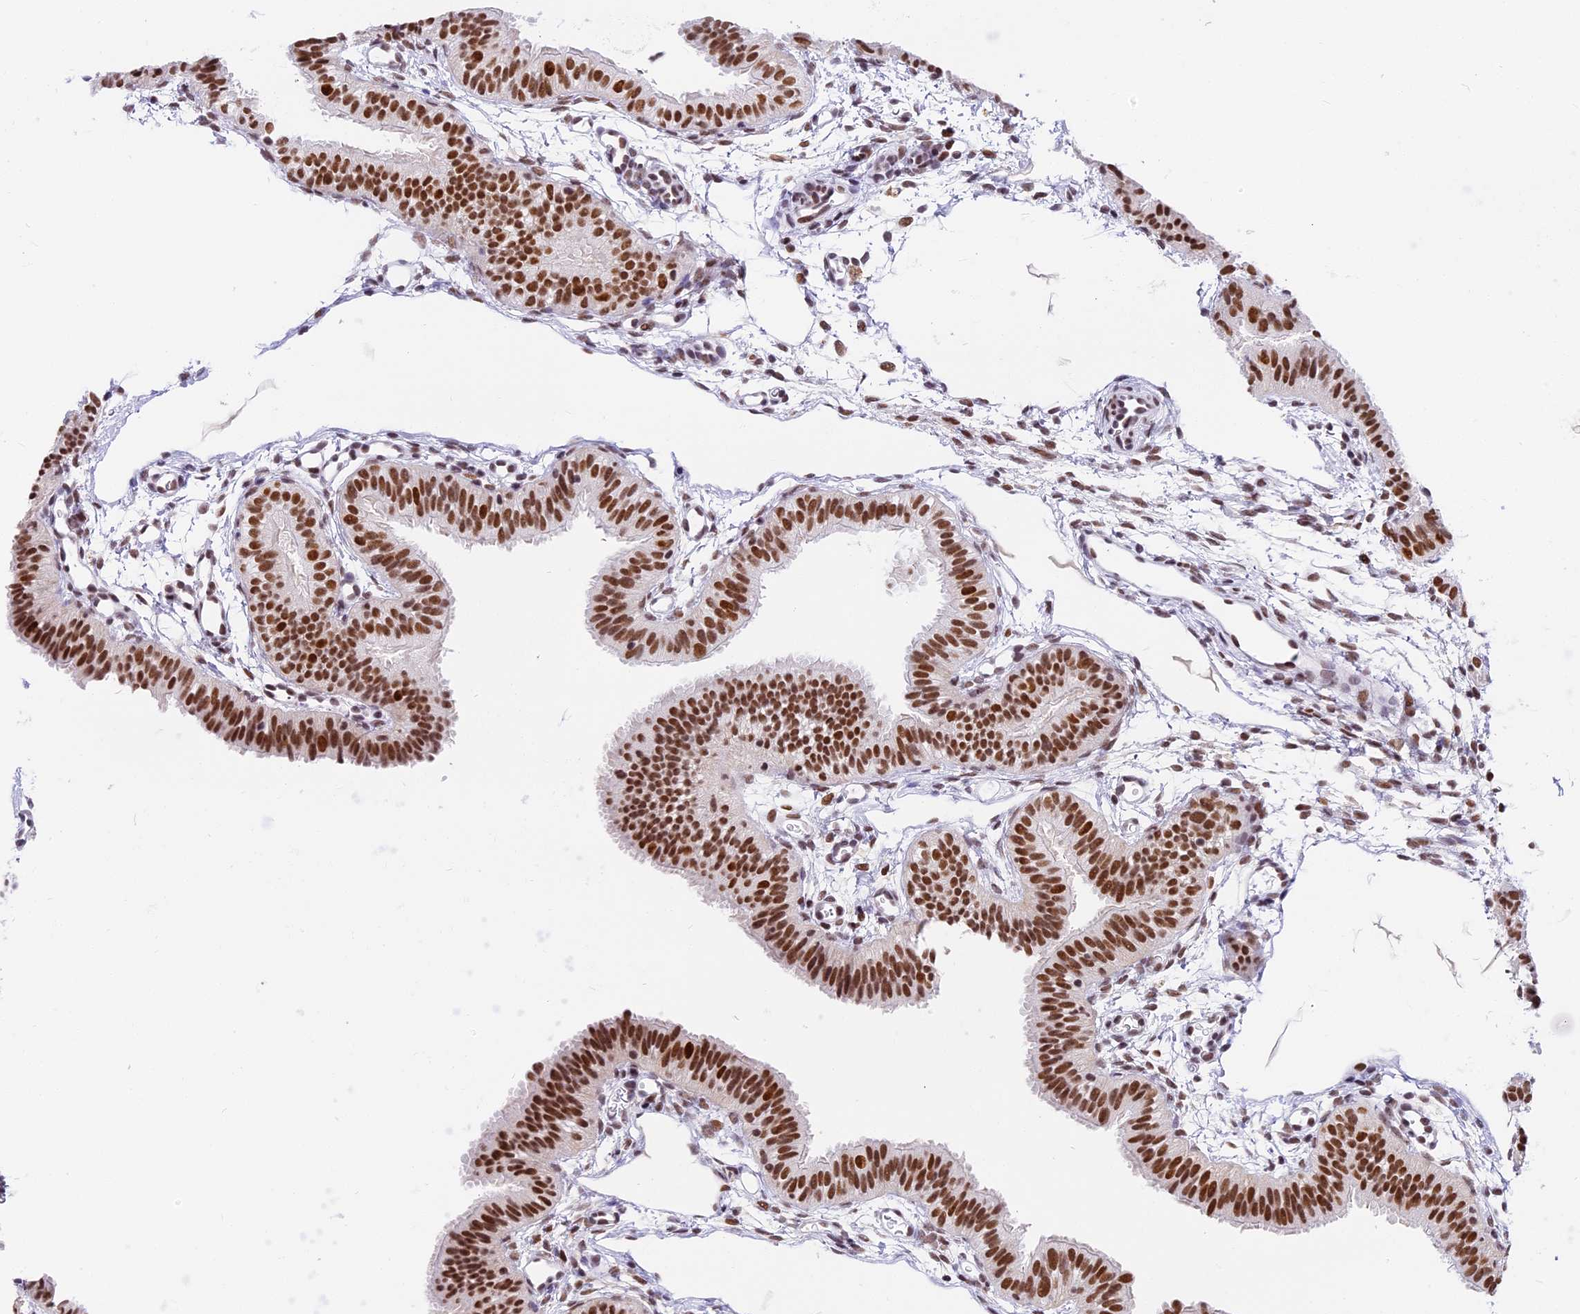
{"staining": {"intensity": "strong", "quantity": ">75%", "location": "nuclear"}, "tissue": "fallopian tube", "cell_type": "Glandular cells", "image_type": "normal", "snomed": [{"axis": "morphology", "description": "Normal tissue, NOS"}, {"axis": "topography", "description": "Fallopian tube"}], "caption": "Protein expression analysis of normal human fallopian tube reveals strong nuclear positivity in approximately >75% of glandular cells.", "gene": "SBNO1", "patient": {"sex": "female", "age": 35}}